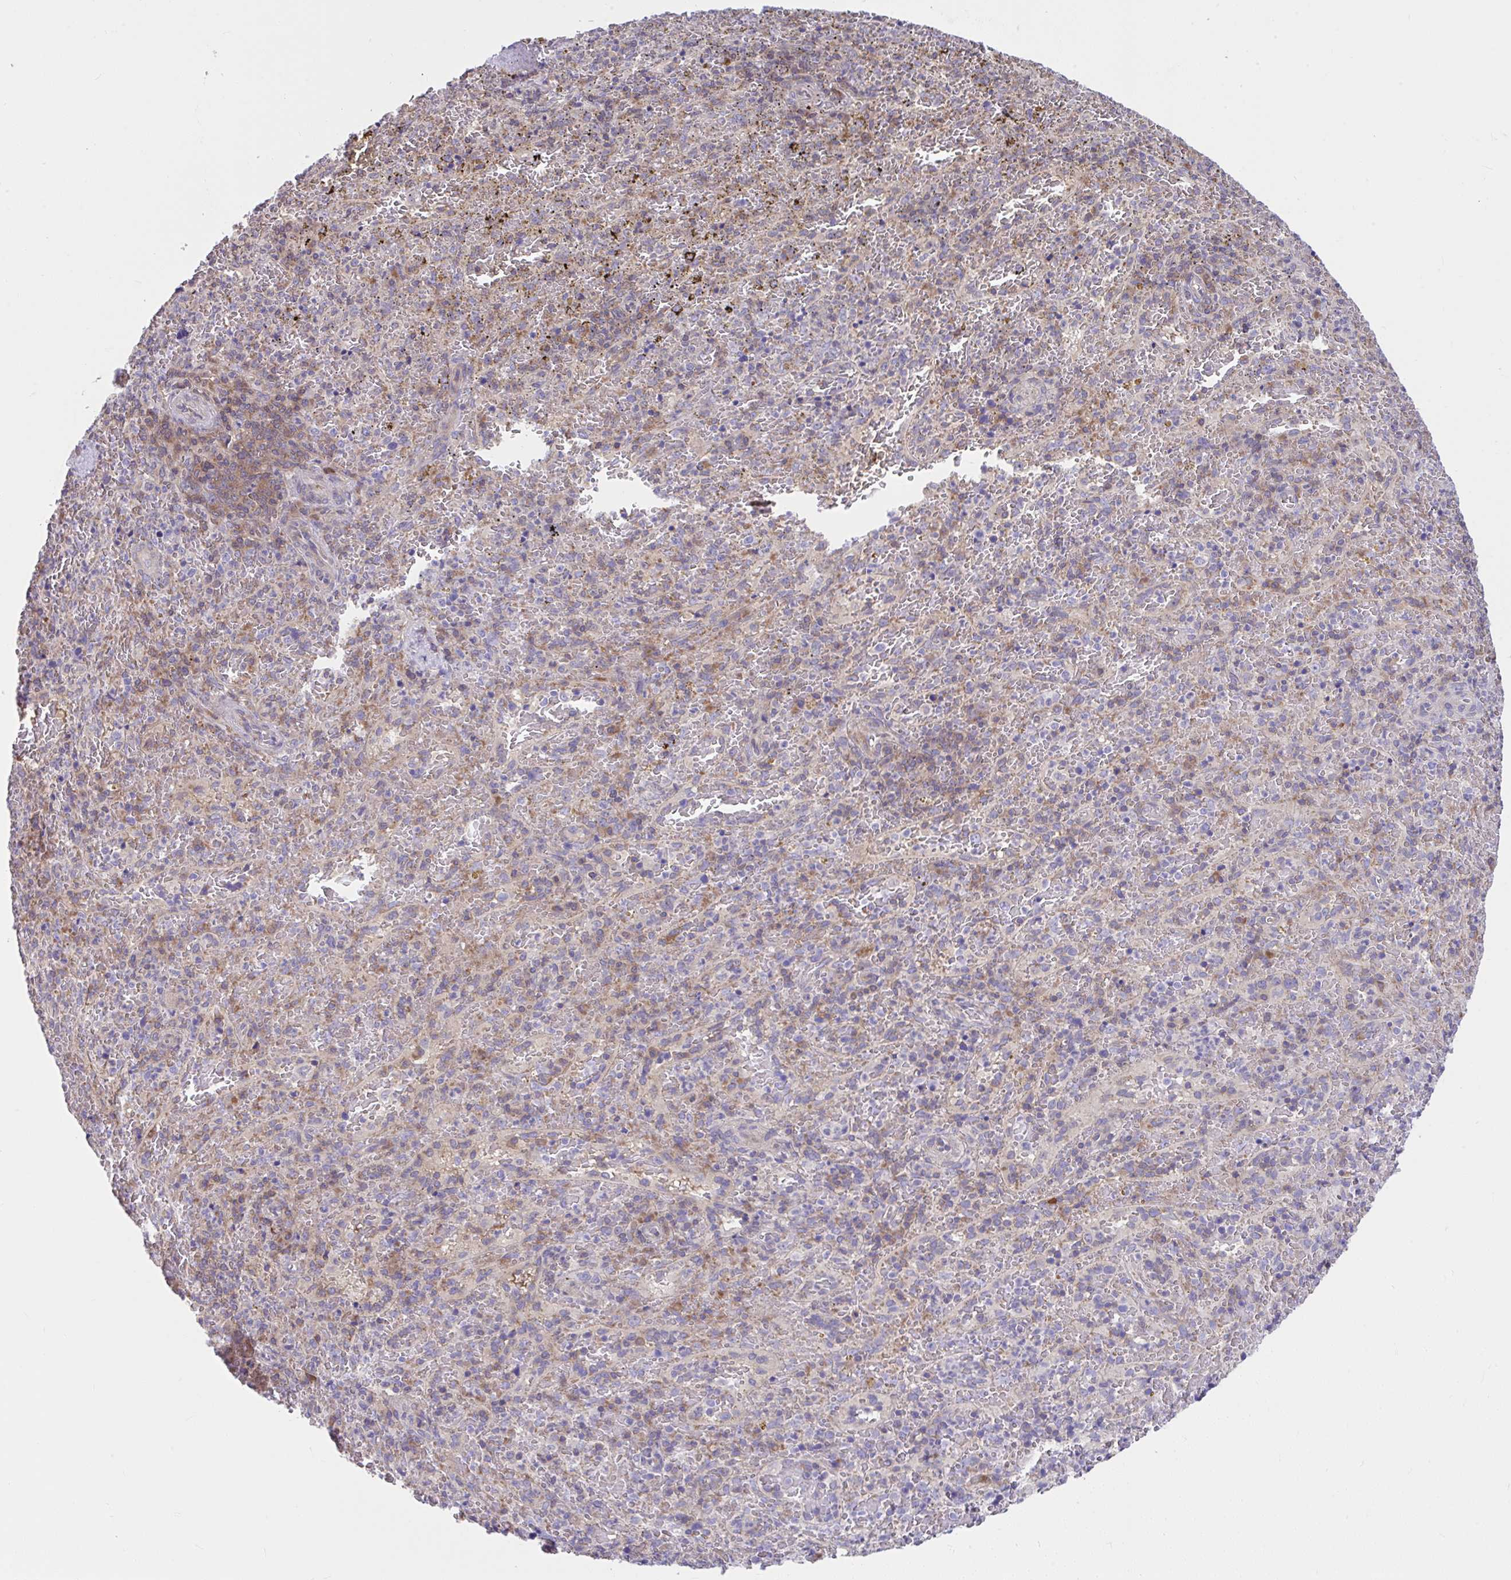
{"staining": {"intensity": "weak", "quantity": "<25%", "location": "cytoplasmic/membranous"}, "tissue": "spleen", "cell_type": "Cells in red pulp", "image_type": "normal", "snomed": [{"axis": "morphology", "description": "Normal tissue, NOS"}, {"axis": "topography", "description": "Spleen"}], "caption": "Cells in red pulp are negative for protein expression in benign human spleen. (Immunohistochemistry (ihc), brightfield microscopy, high magnification).", "gene": "PCDHB7", "patient": {"sex": "female", "age": 50}}